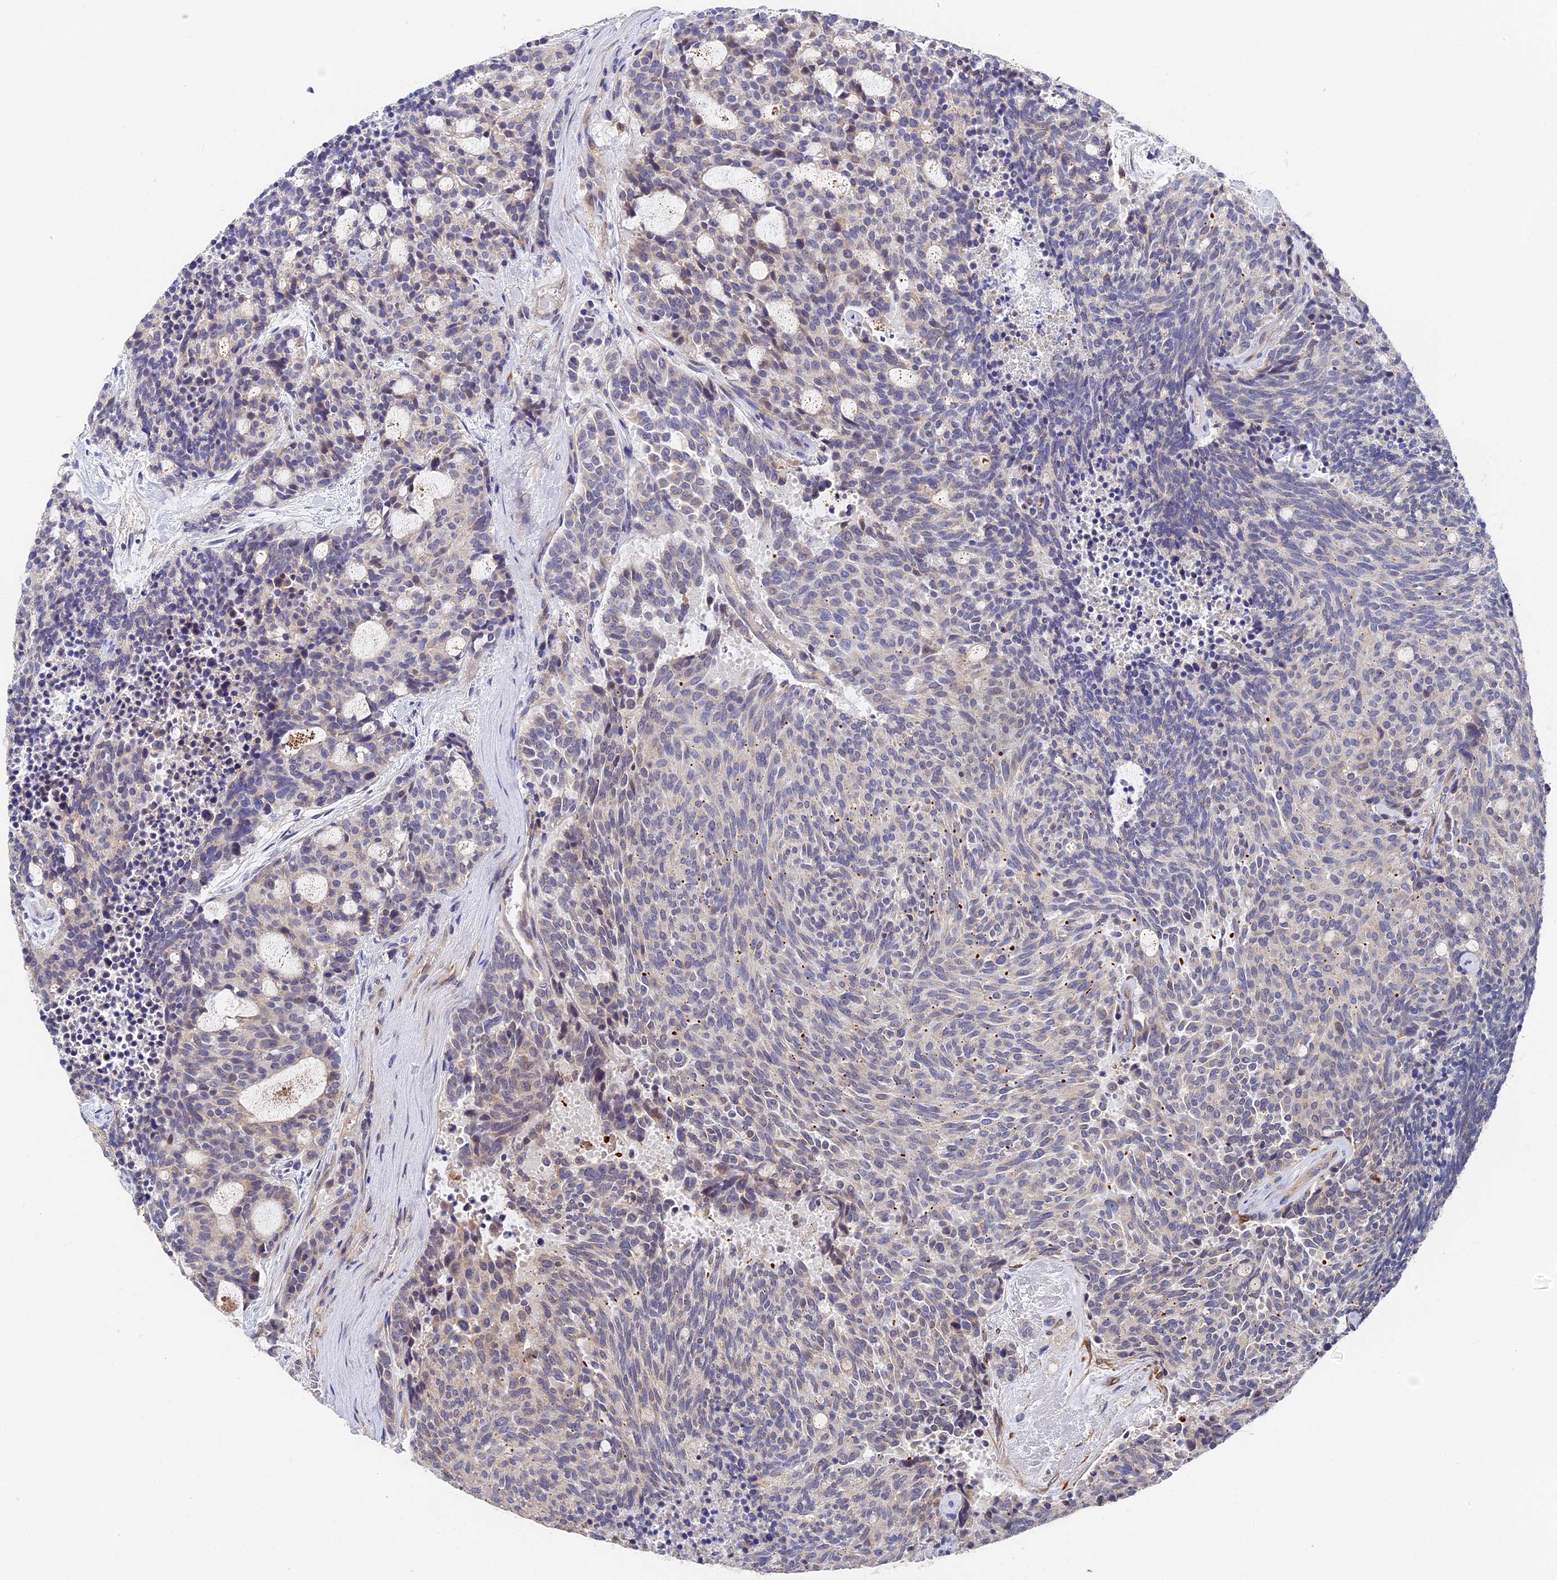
{"staining": {"intensity": "negative", "quantity": "none", "location": "none"}, "tissue": "carcinoid", "cell_type": "Tumor cells", "image_type": "cancer", "snomed": [{"axis": "morphology", "description": "Carcinoid, malignant, NOS"}, {"axis": "topography", "description": "Pancreas"}], "caption": "Immunohistochemistry (IHC) photomicrograph of neoplastic tissue: human carcinoid (malignant) stained with DAB (3,3'-diaminobenzidine) exhibits no significant protein staining in tumor cells.", "gene": "CCDC113", "patient": {"sex": "female", "age": 54}}